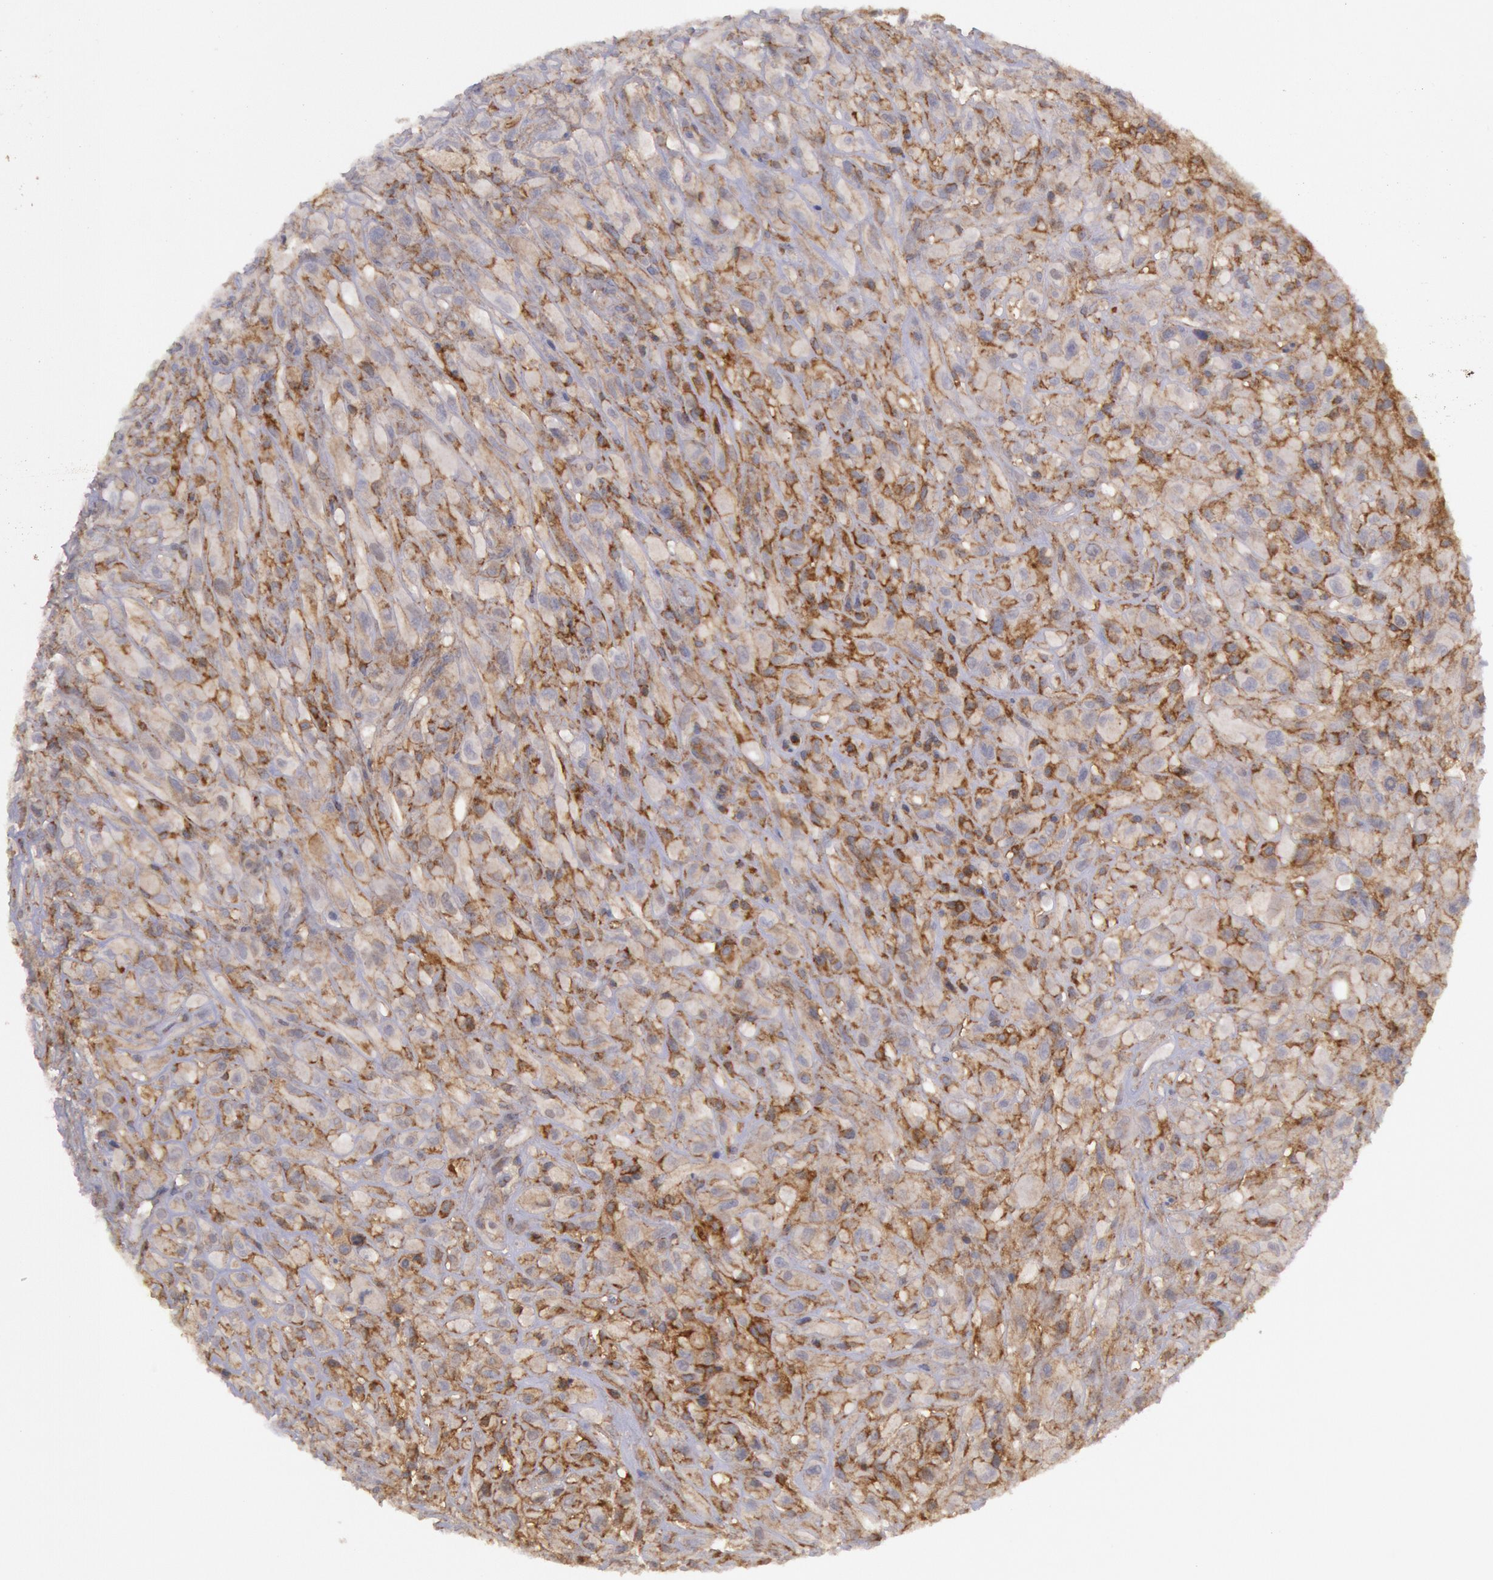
{"staining": {"intensity": "moderate", "quantity": "25%-75%", "location": "cytoplasmic/membranous"}, "tissue": "glioma", "cell_type": "Tumor cells", "image_type": "cancer", "snomed": [{"axis": "morphology", "description": "Glioma, malignant, High grade"}, {"axis": "topography", "description": "Brain"}], "caption": "Immunohistochemistry staining of malignant glioma (high-grade), which displays medium levels of moderate cytoplasmic/membranous positivity in approximately 25%-75% of tumor cells indicating moderate cytoplasmic/membranous protein expression. The staining was performed using DAB (3,3'-diaminobenzidine) (brown) for protein detection and nuclei were counterstained in hematoxylin (blue).", "gene": "STX4", "patient": {"sex": "male", "age": 48}}